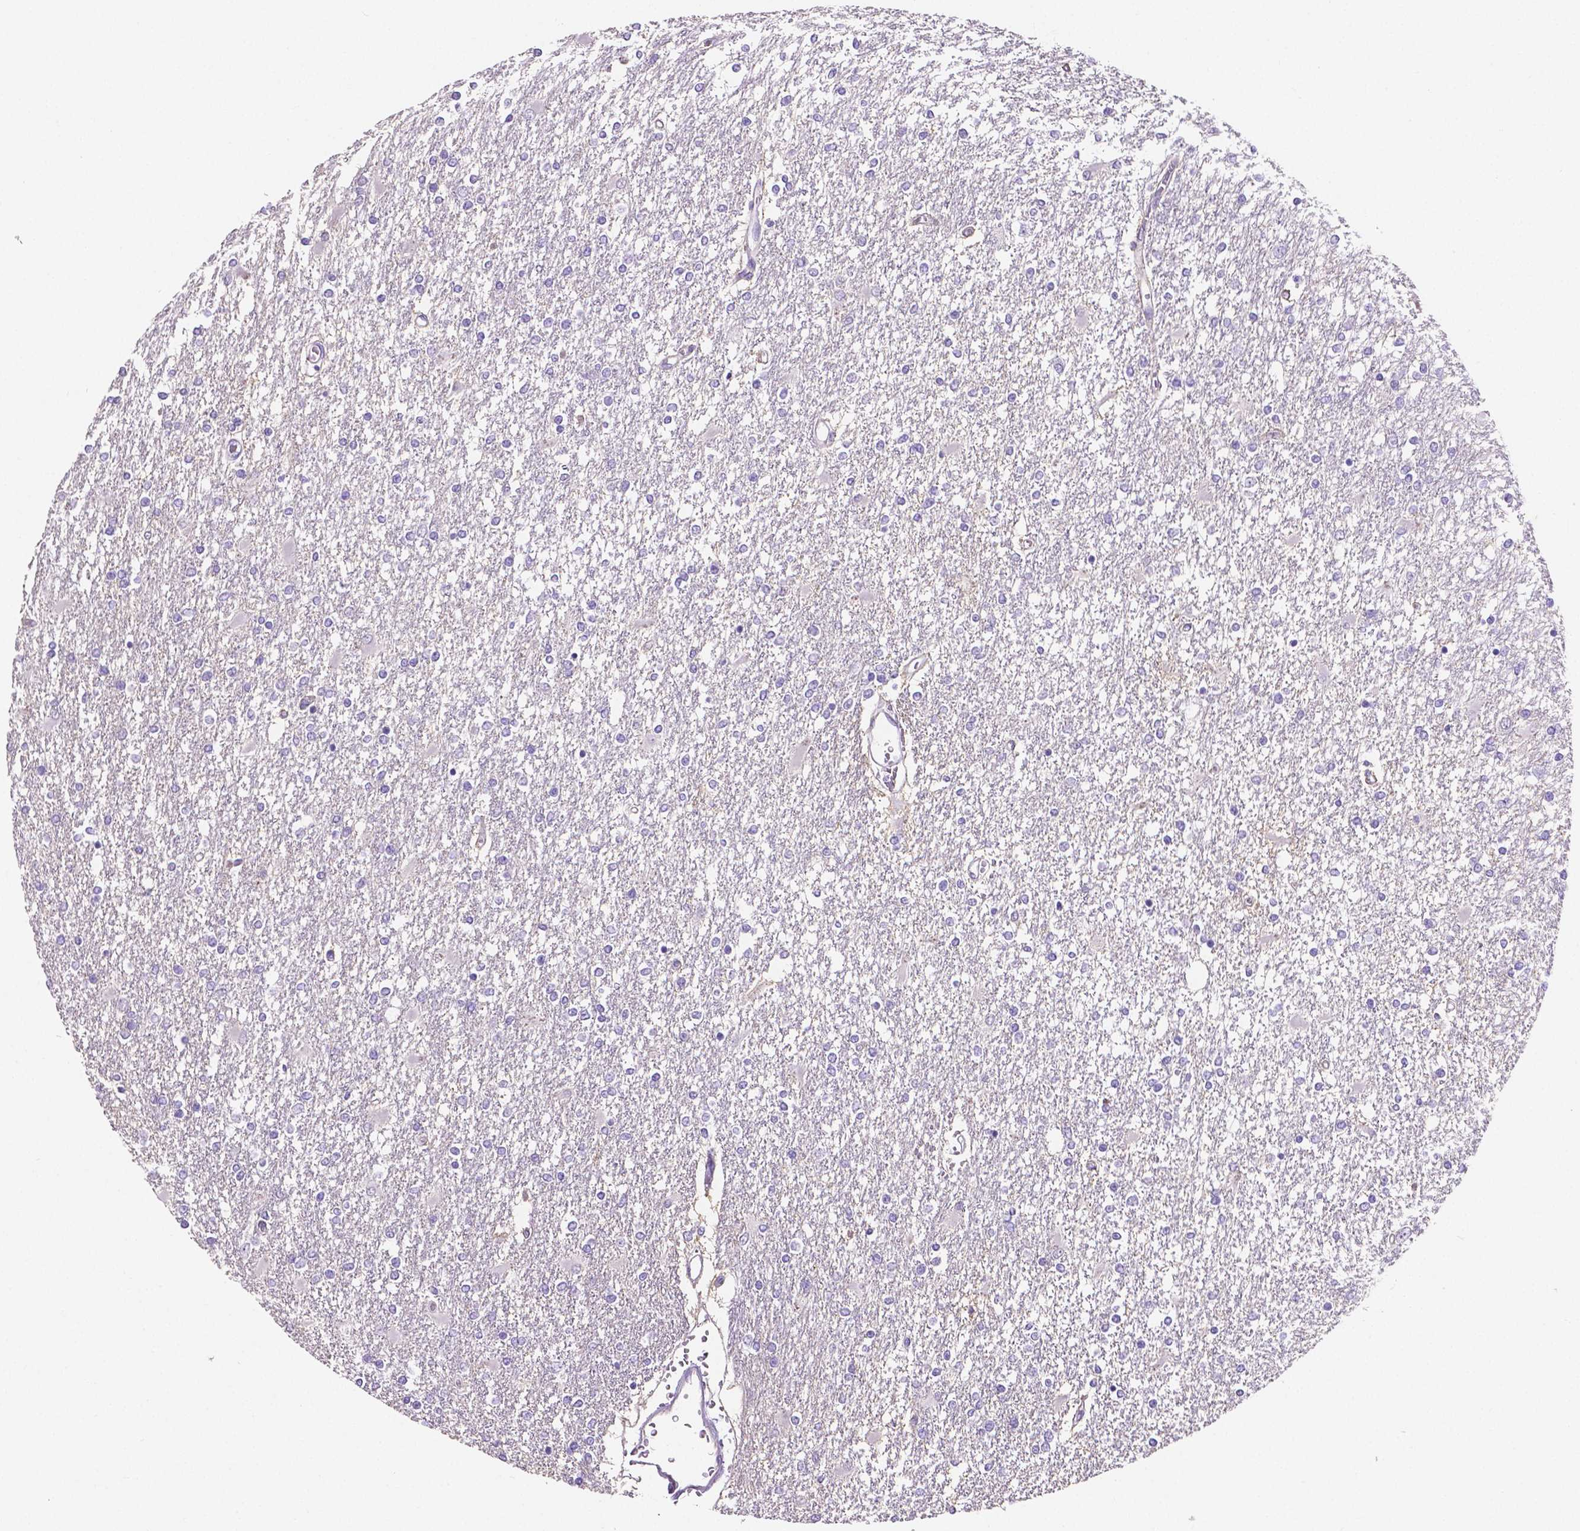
{"staining": {"intensity": "negative", "quantity": "none", "location": "none"}, "tissue": "glioma", "cell_type": "Tumor cells", "image_type": "cancer", "snomed": [{"axis": "morphology", "description": "Glioma, malignant, High grade"}, {"axis": "topography", "description": "Cerebral cortex"}], "caption": "Tumor cells are negative for protein expression in human malignant glioma (high-grade). (DAB (3,3'-diaminobenzidine) immunohistochemistry visualized using brightfield microscopy, high magnification).", "gene": "MMP9", "patient": {"sex": "male", "age": 79}}